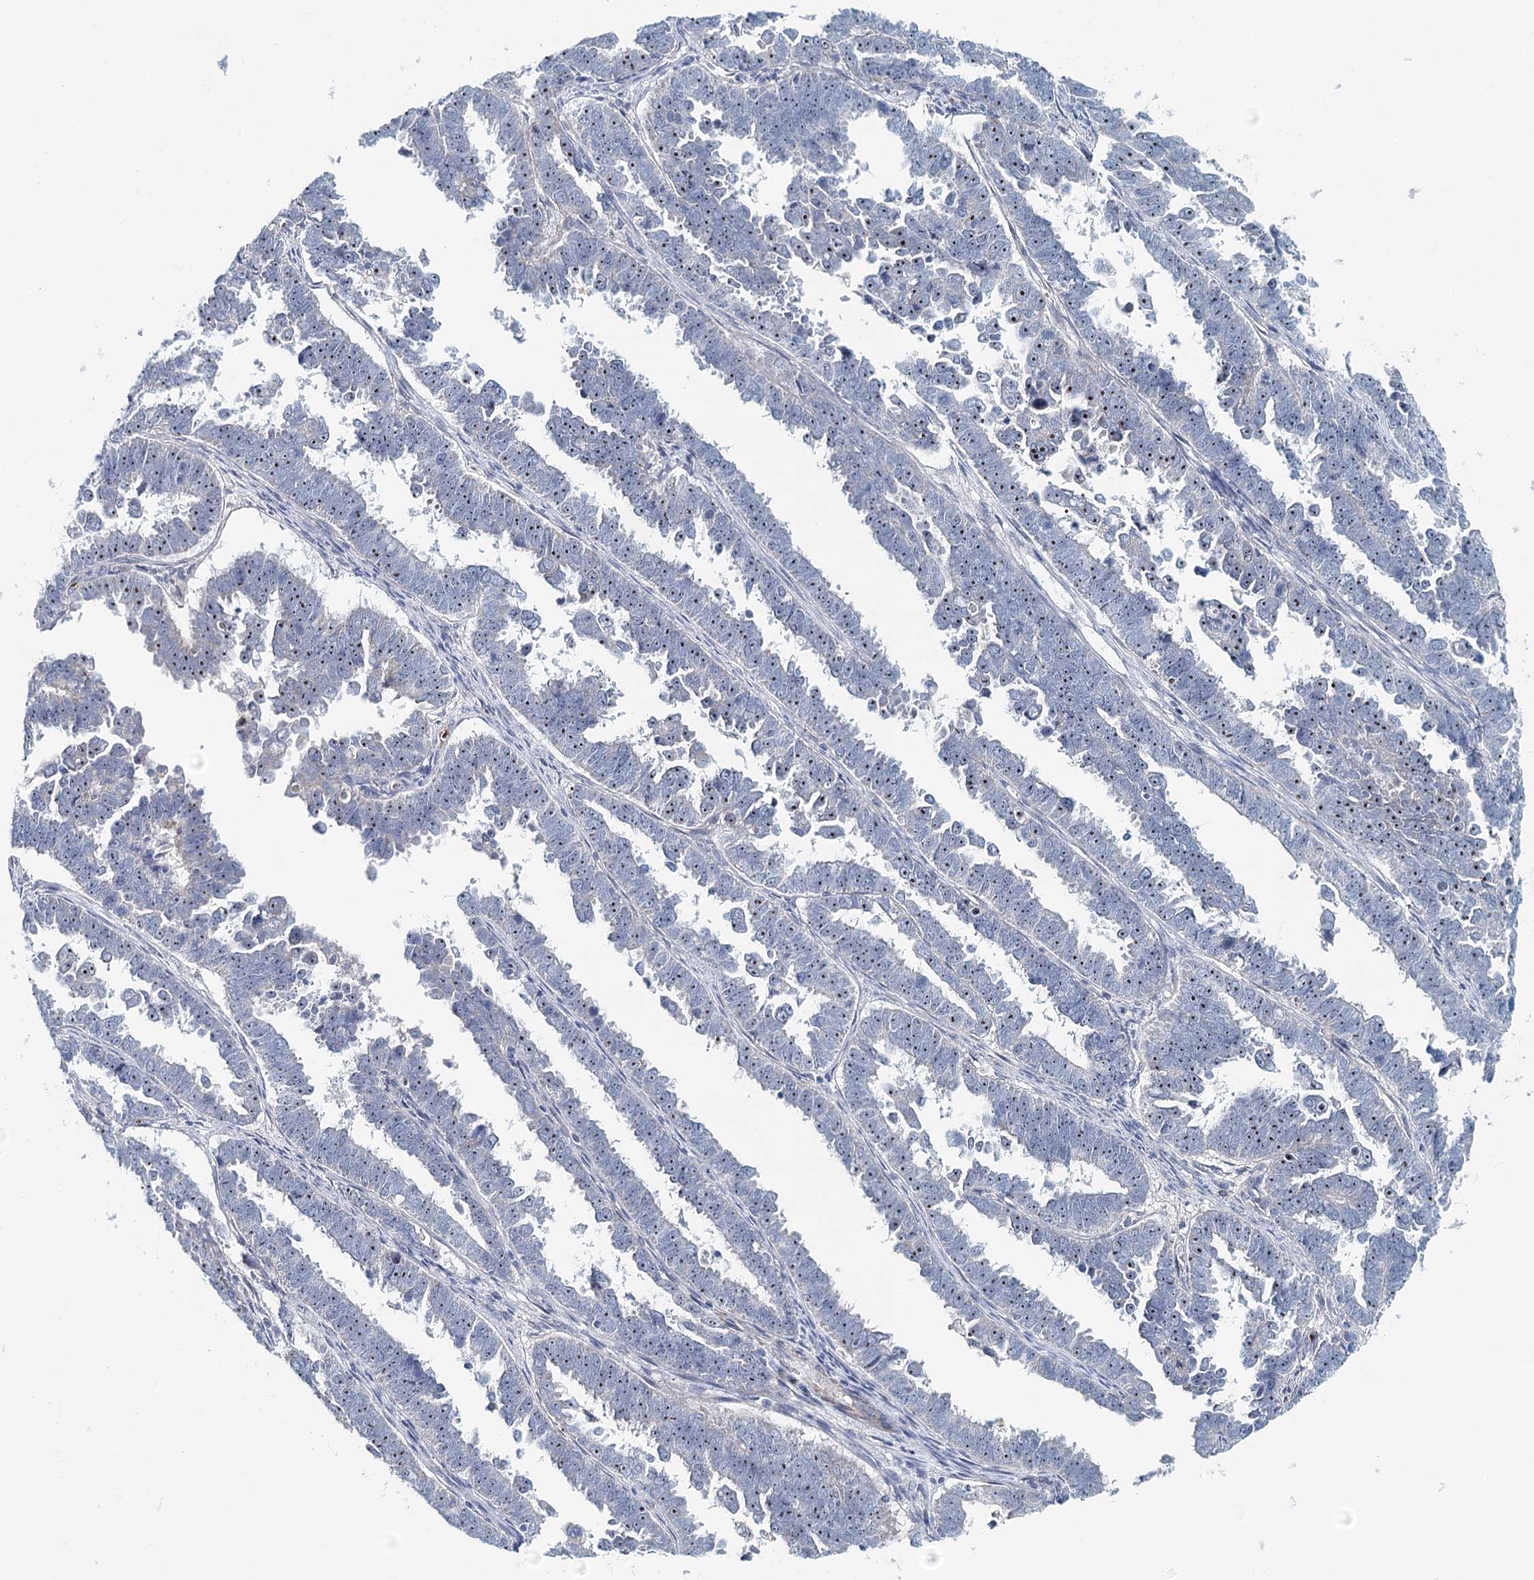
{"staining": {"intensity": "negative", "quantity": "none", "location": "none"}, "tissue": "endometrial cancer", "cell_type": "Tumor cells", "image_type": "cancer", "snomed": [{"axis": "morphology", "description": "Adenocarcinoma, NOS"}, {"axis": "topography", "description": "Endometrium"}], "caption": "An immunohistochemistry photomicrograph of adenocarcinoma (endometrial) is shown. There is no staining in tumor cells of adenocarcinoma (endometrial).", "gene": "RBM43", "patient": {"sex": "female", "age": 75}}